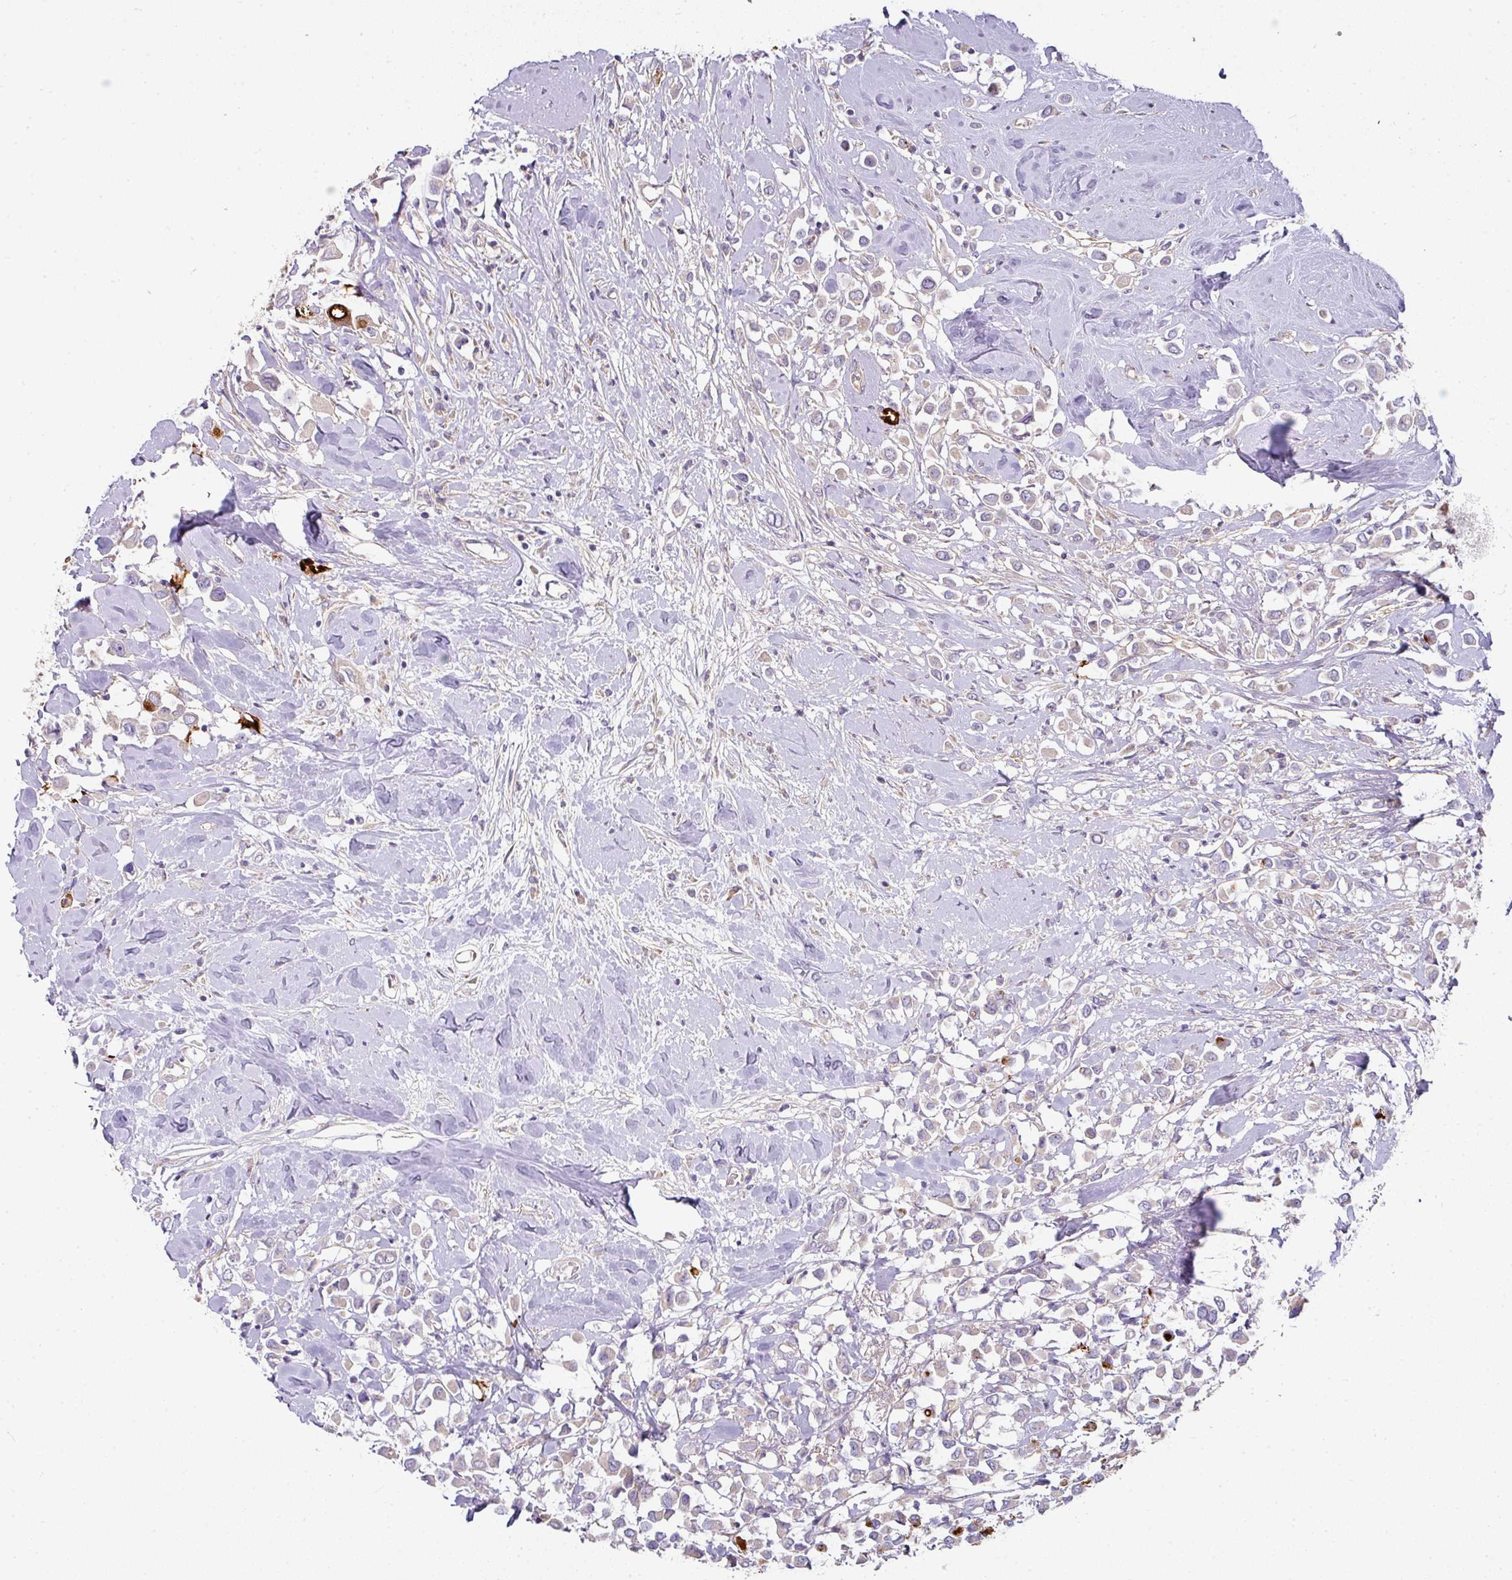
{"staining": {"intensity": "negative", "quantity": "none", "location": "none"}, "tissue": "breast cancer", "cell_type": "Tumor cells", "image_type": "cancer", "snomed": [{"axis": "morphology", "description": "Duct carcinoma"}, {"axis": "topography", "description": "Breast"}], "caption": "Immunohistochemical staining of infiltrating ductal carcinoma (breast) displays no significant expression in tumor cells.", "gene": "STK35", "patient": {"sex": "female", "age": 61}}